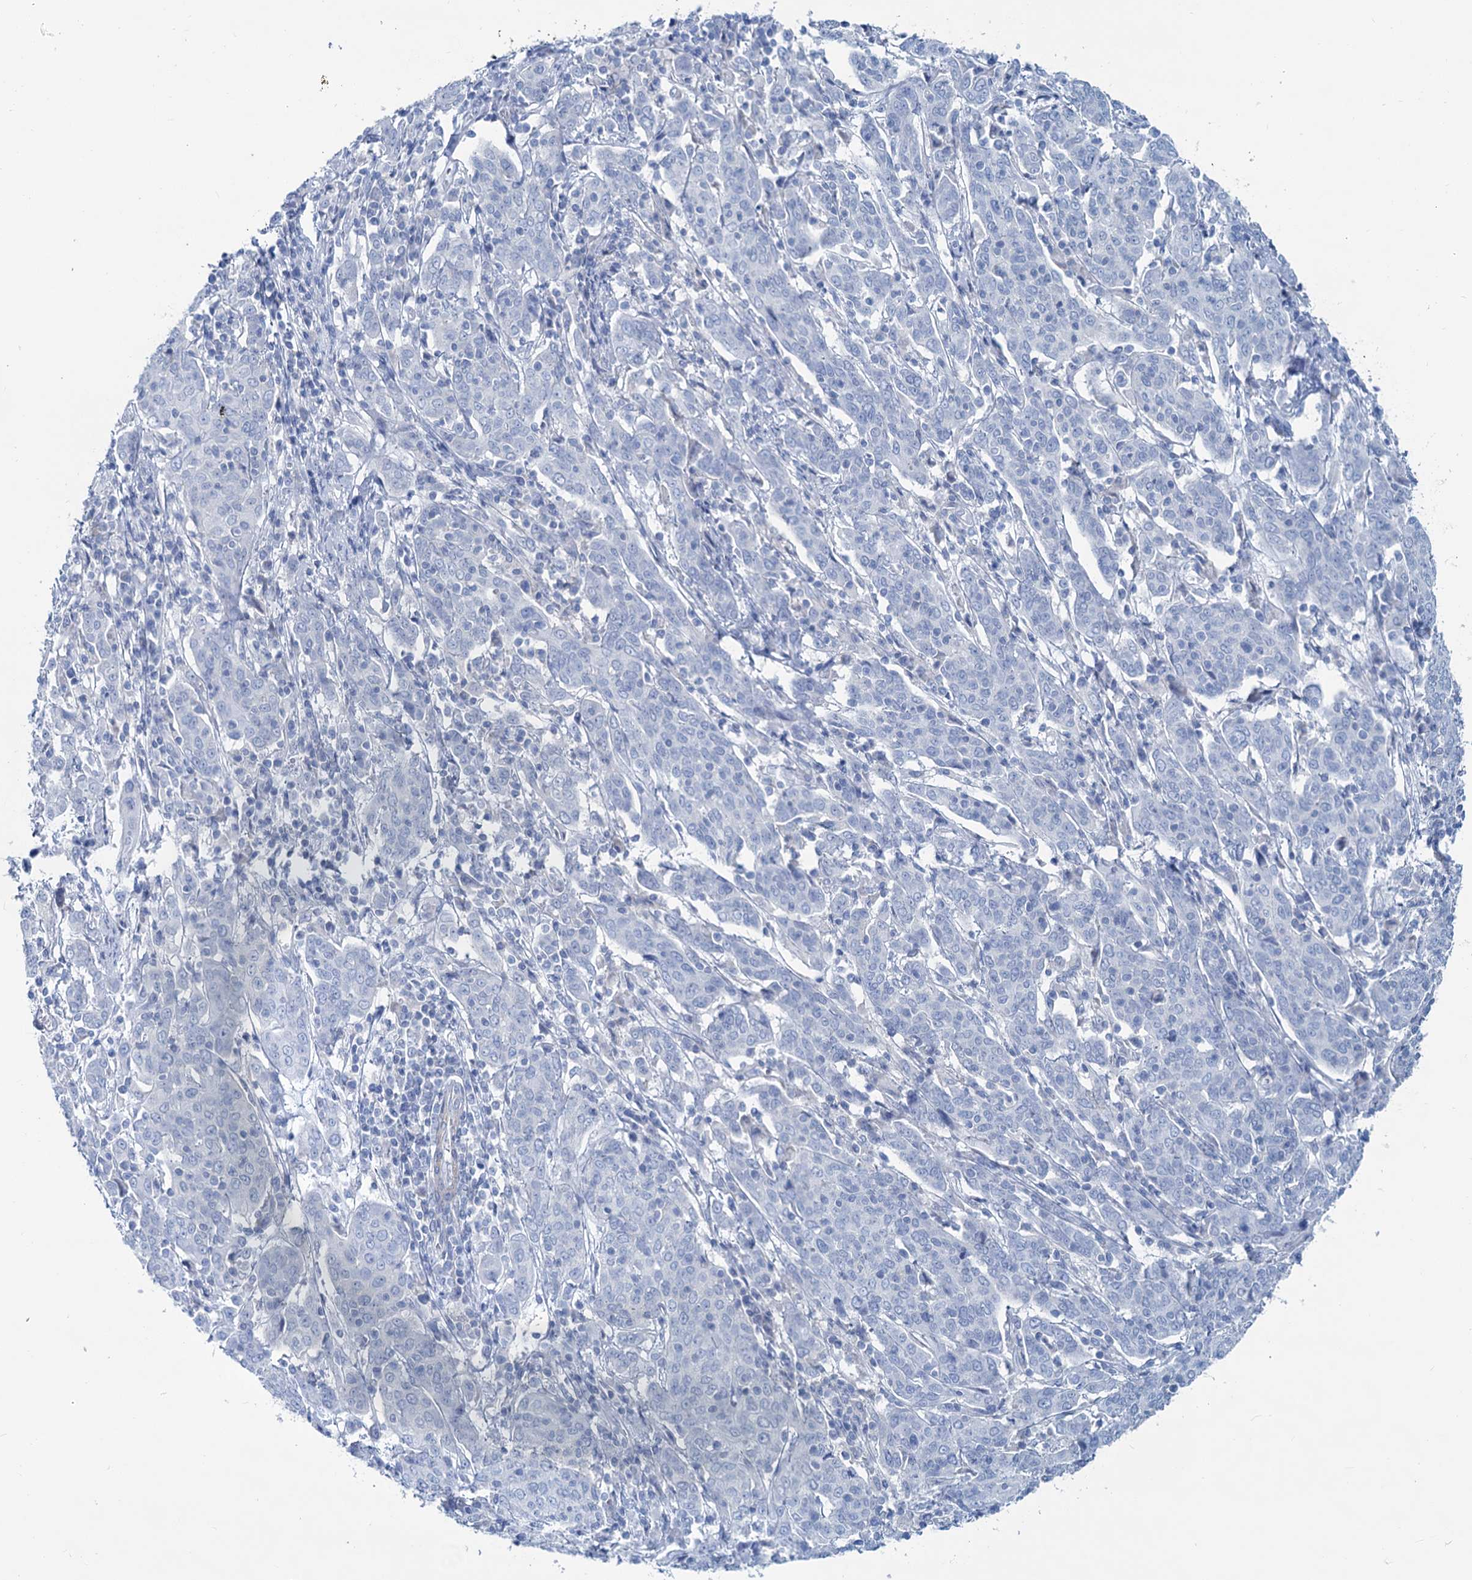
{"staining": {"intensity": "negative", "quantity": "none", "location": "none"}, "tissue": "cervical cancer", "cell_type": "Tumor cells", "image_type": "cancer", "snomed": [{"axis": "morphology", "description": "Squamous cell carcinoma, NOS"}, {"axis": "topography", "description": "Cervix"}], "caption": "Photomicrograph shows no protein positivity in tumor cells of cervical cancer (squamous cell carcinoma) tissue. (Brightfield microscopy of DAB (3,3'-diaminobenzidine) immunohistochemistry (IHC) at high magnification).", "gene": "SLC1A3", "patient": {"sex": "female", "age": 67}}